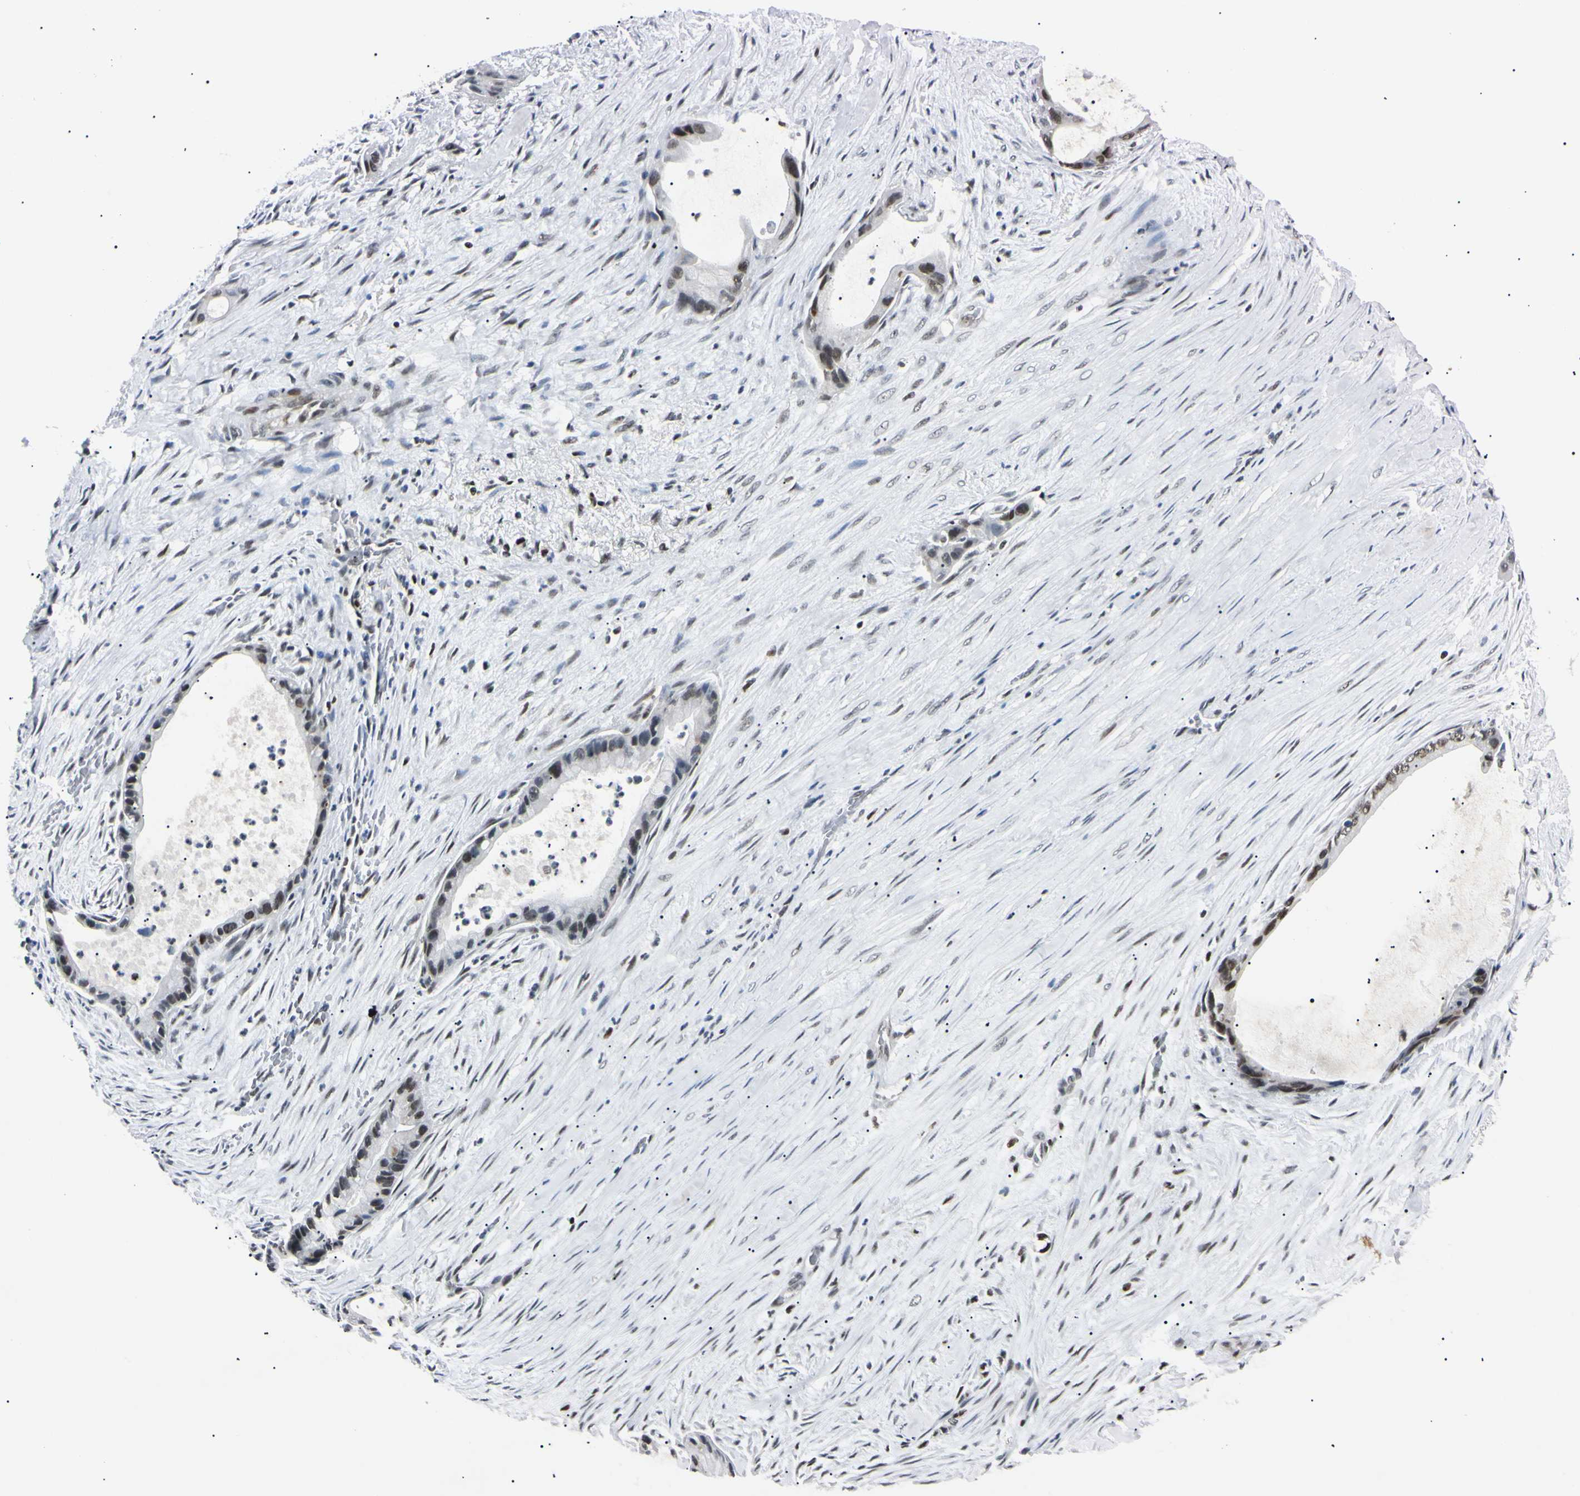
{"staining": {"intensity": "moderate", "quantity": "25%-75%", "location": "nuclear"}, "tissue": "liver cancer", "cell_type": "Tumor cells", "image_type": "cancer", "snomed": [{"axis": "morphology", "description": "Cholangiocarcinoma"}, {"axis": "topography", "description": "Liver"}], "caption": "Immunohistochemistry staining of liver cancer (cholangiocarcinoma), which demonstrates medium levels of moderate nuclear staining in approximately 25%-75% of tumor cells indicating moderate nuclear protein staining. The staining was performed using DAB (3,3'-diaminobenzidine) (brown) for protein detection and nuclei were counterstained in hematoxylin (blue).", "gene": "C1orf174", "patient": {"sex": "female", "age": 55}}